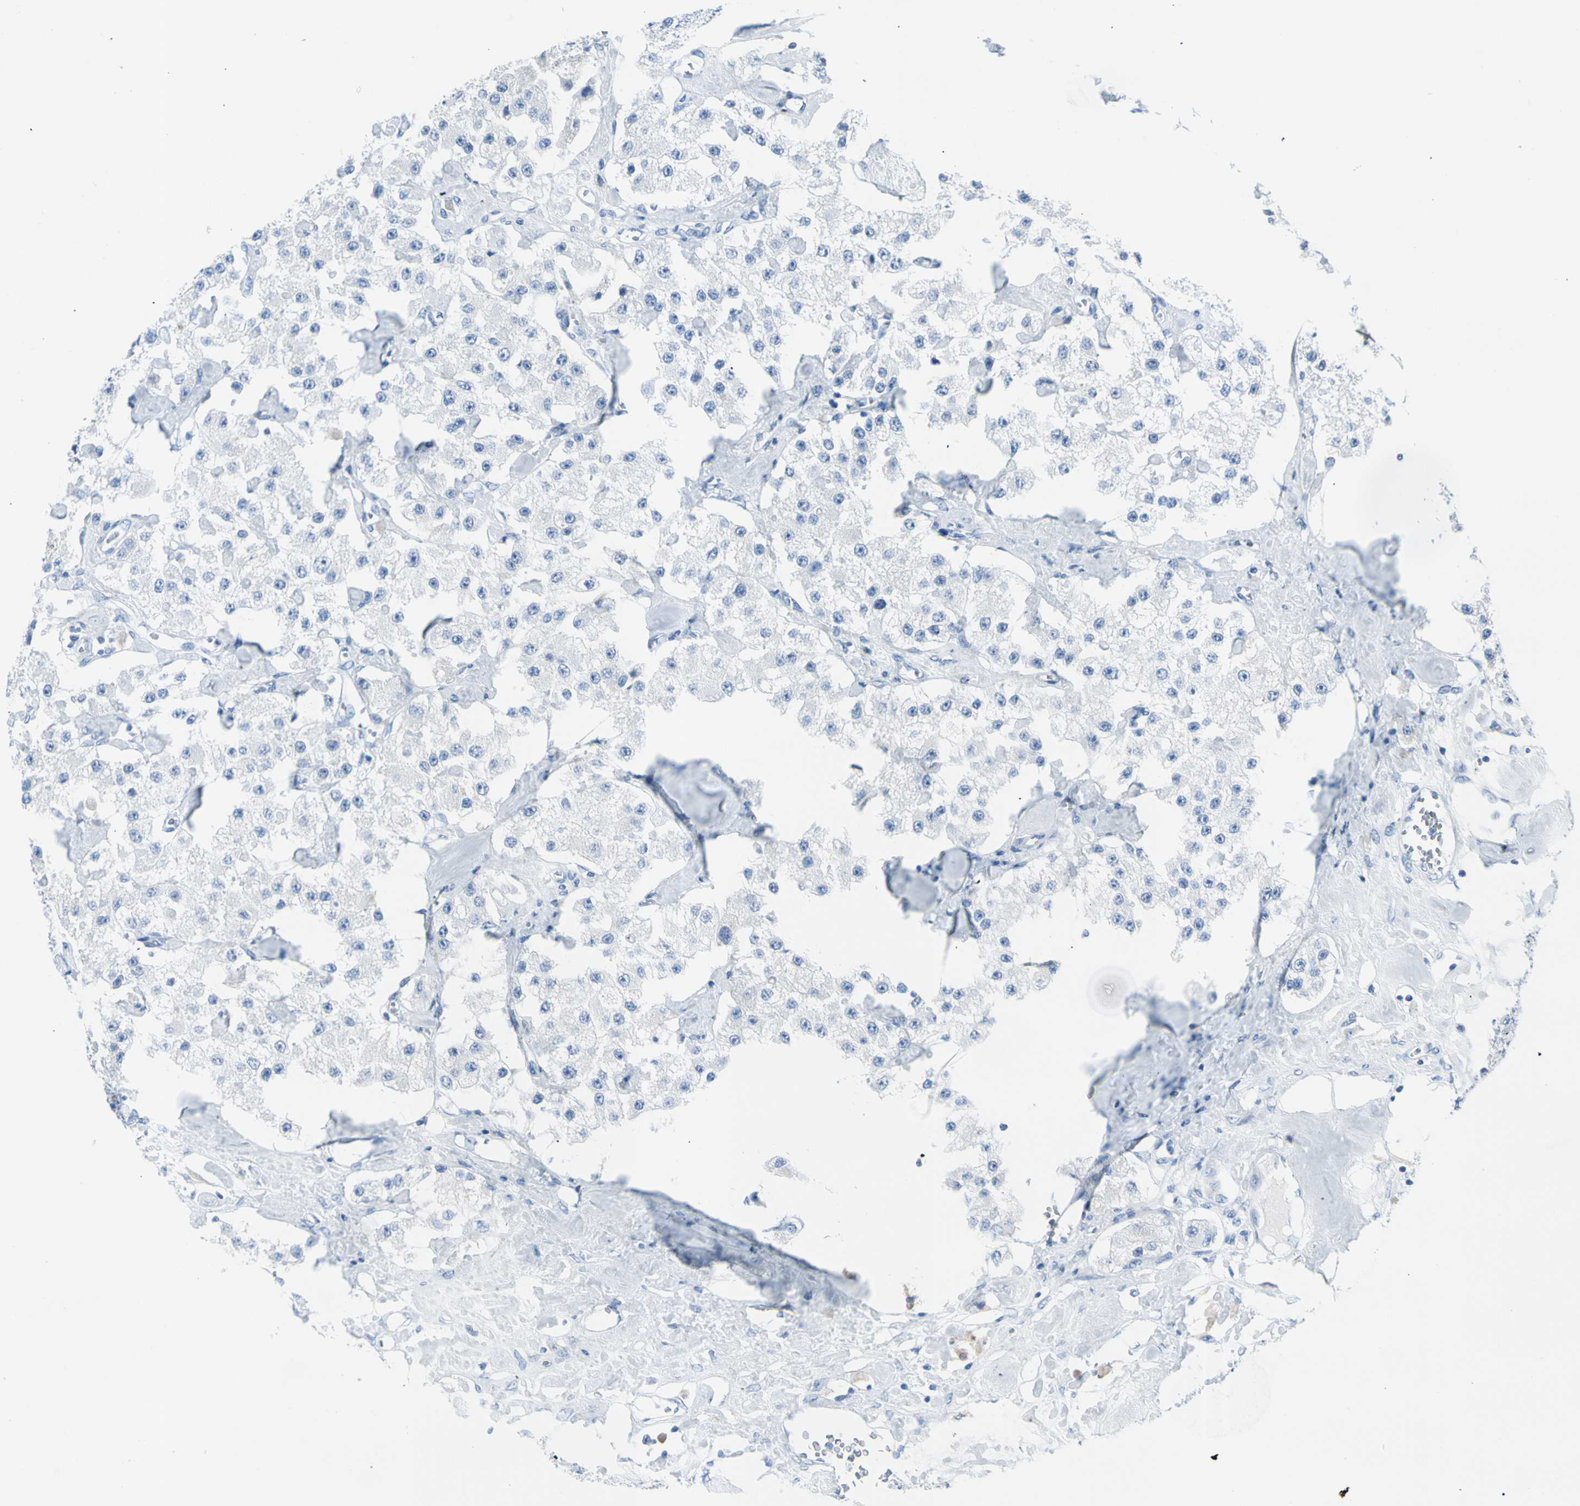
{"staining": {"intensity": "weak", "quantity": "<25%", "location": "cytoplasmic/membranous"}, "tissue": "carcinoid", "cell_type": "Tumor cells", "image_type": "cancer", "snomed": [{"axis": "morphology", "description": "Carcinoid, malignant, NOS"}, {"axis": "topography", "description": "Pancreas"}], "caption": "The IHC photomicrograph has no significant staining in tumor cells of carcinoid tissue.", "gene": "TPO", "patient": {"sex": "male", "age": 41}}